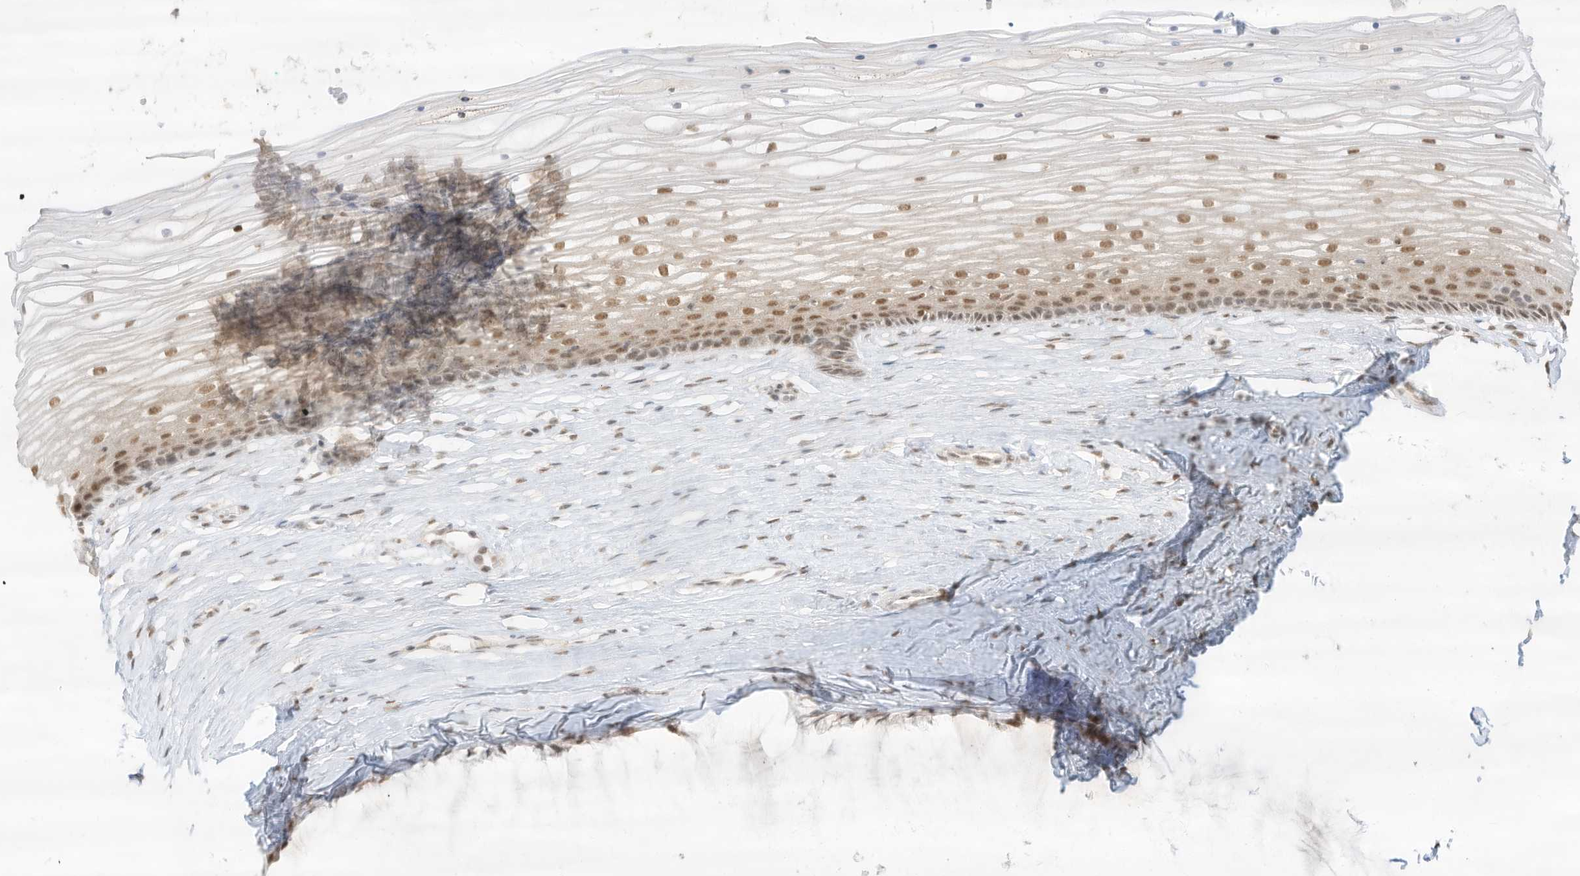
{"staining": {"intensity": "moderate", "quantity": ">75%", "location": "nuclear"}, "tissue": "vagina", "cell_type": "Squamous epithelial cells", "image_type": "normal", "snomed": [{"axis": "morphology", "description": "Normal tissue, NOS"}, {"axis": "topography", "description": "Vagina"}, {"axis": "topography", "description": "Cervix"}], "caption": "Immunohistochemical staining of normal vagina shows >75% levels of moderate nuclear protein staining in approximately >75% of squamous epithelial cells.", "gene": "NHSL1", "patient": {"sex": "female", "age": 40}}